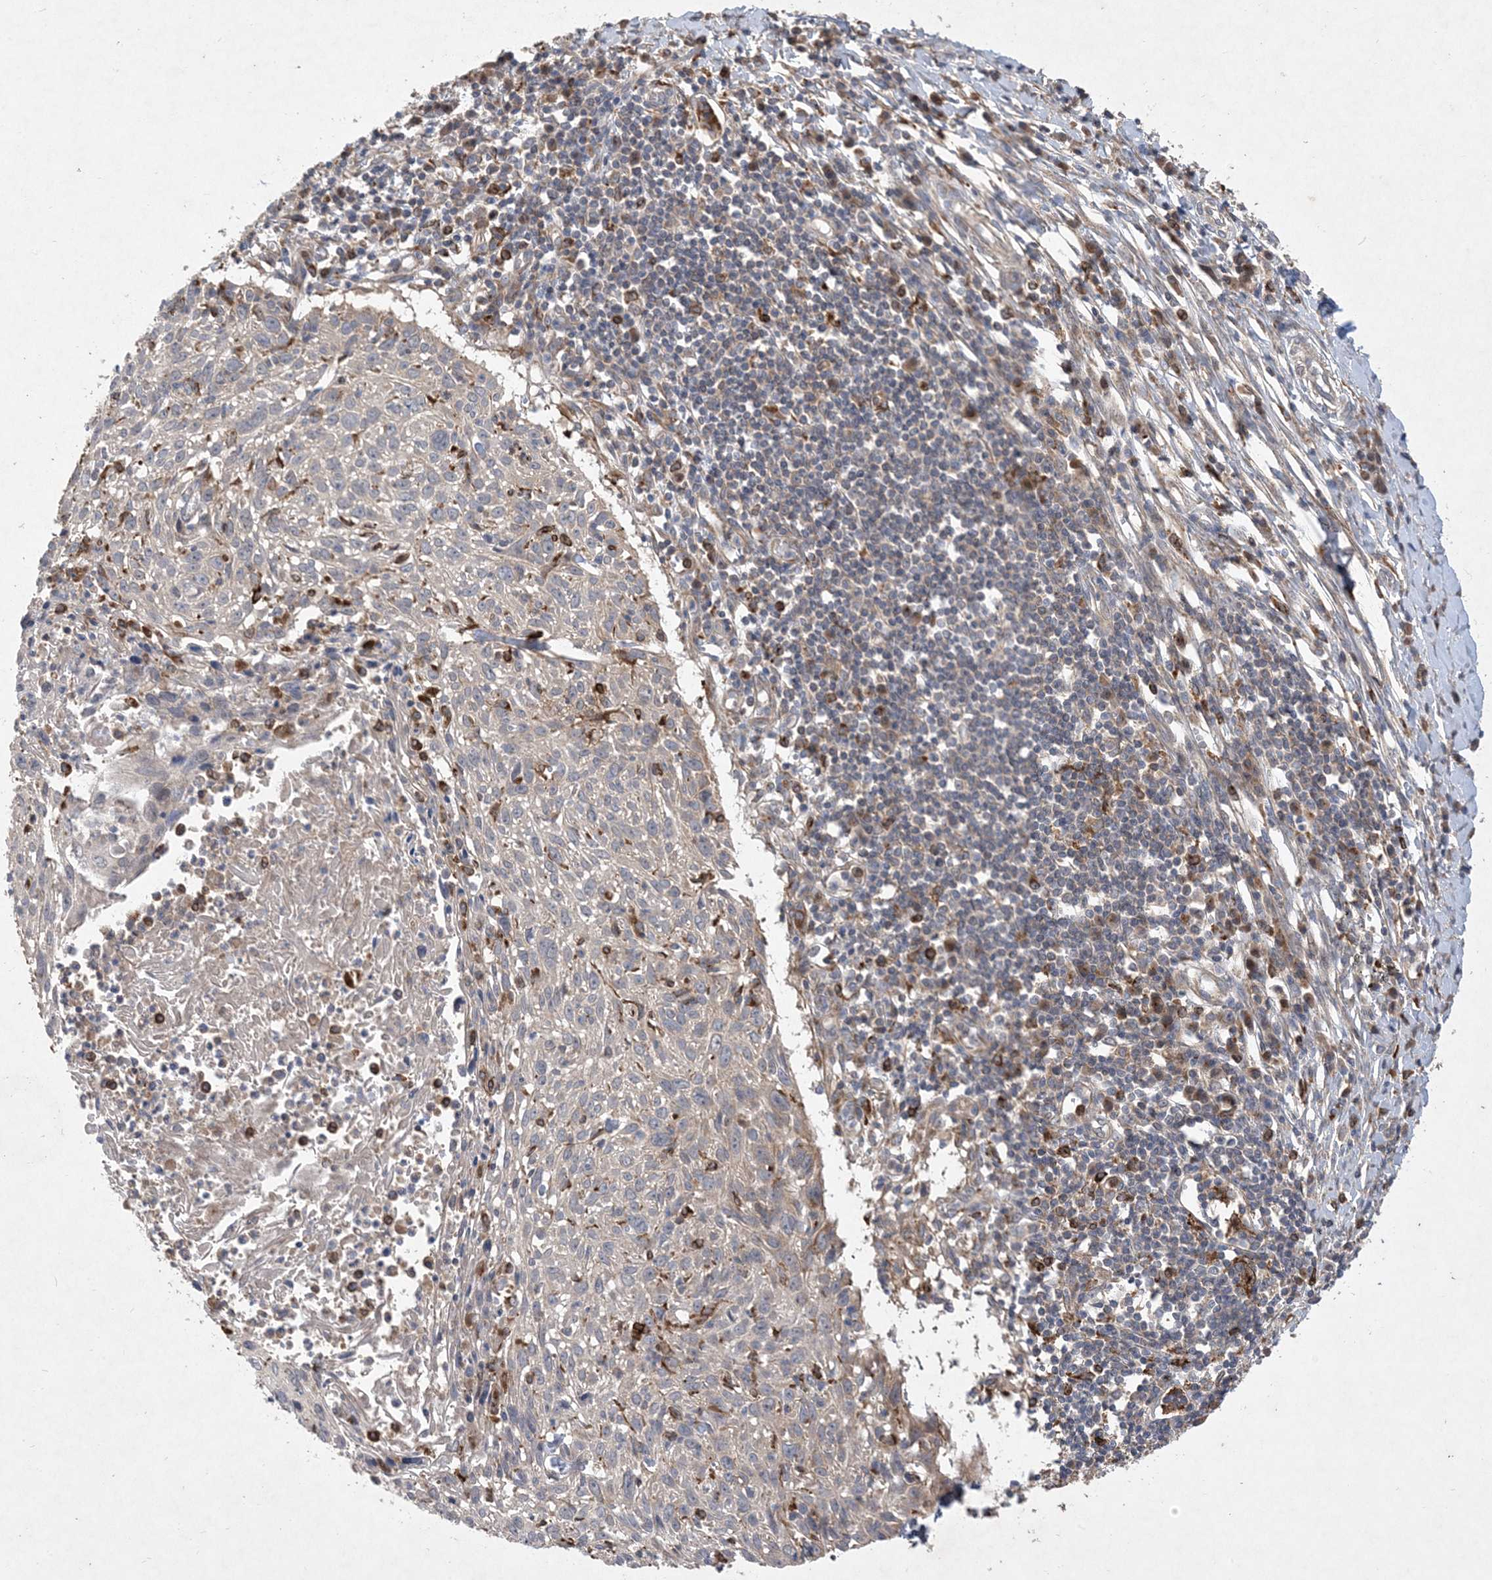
{"staining": {"intensity": "negative", "quantity": "none", "location": "none"}, "tissue": "cervical cancer", "cell_type": "Tumor cells", "image_type": "cancer", "snomed": [{"axis": "morphology", "description": "Squamous cell carcinoma, NOS"}, {"axis": "topography", "description": "Cervix"}], "caption": "Immunohistochemistry of human cervical cancer exhibits no positivity in tumor cells.", "gene": "MASP2", "patient": {"sex": "female", "age": 51}}